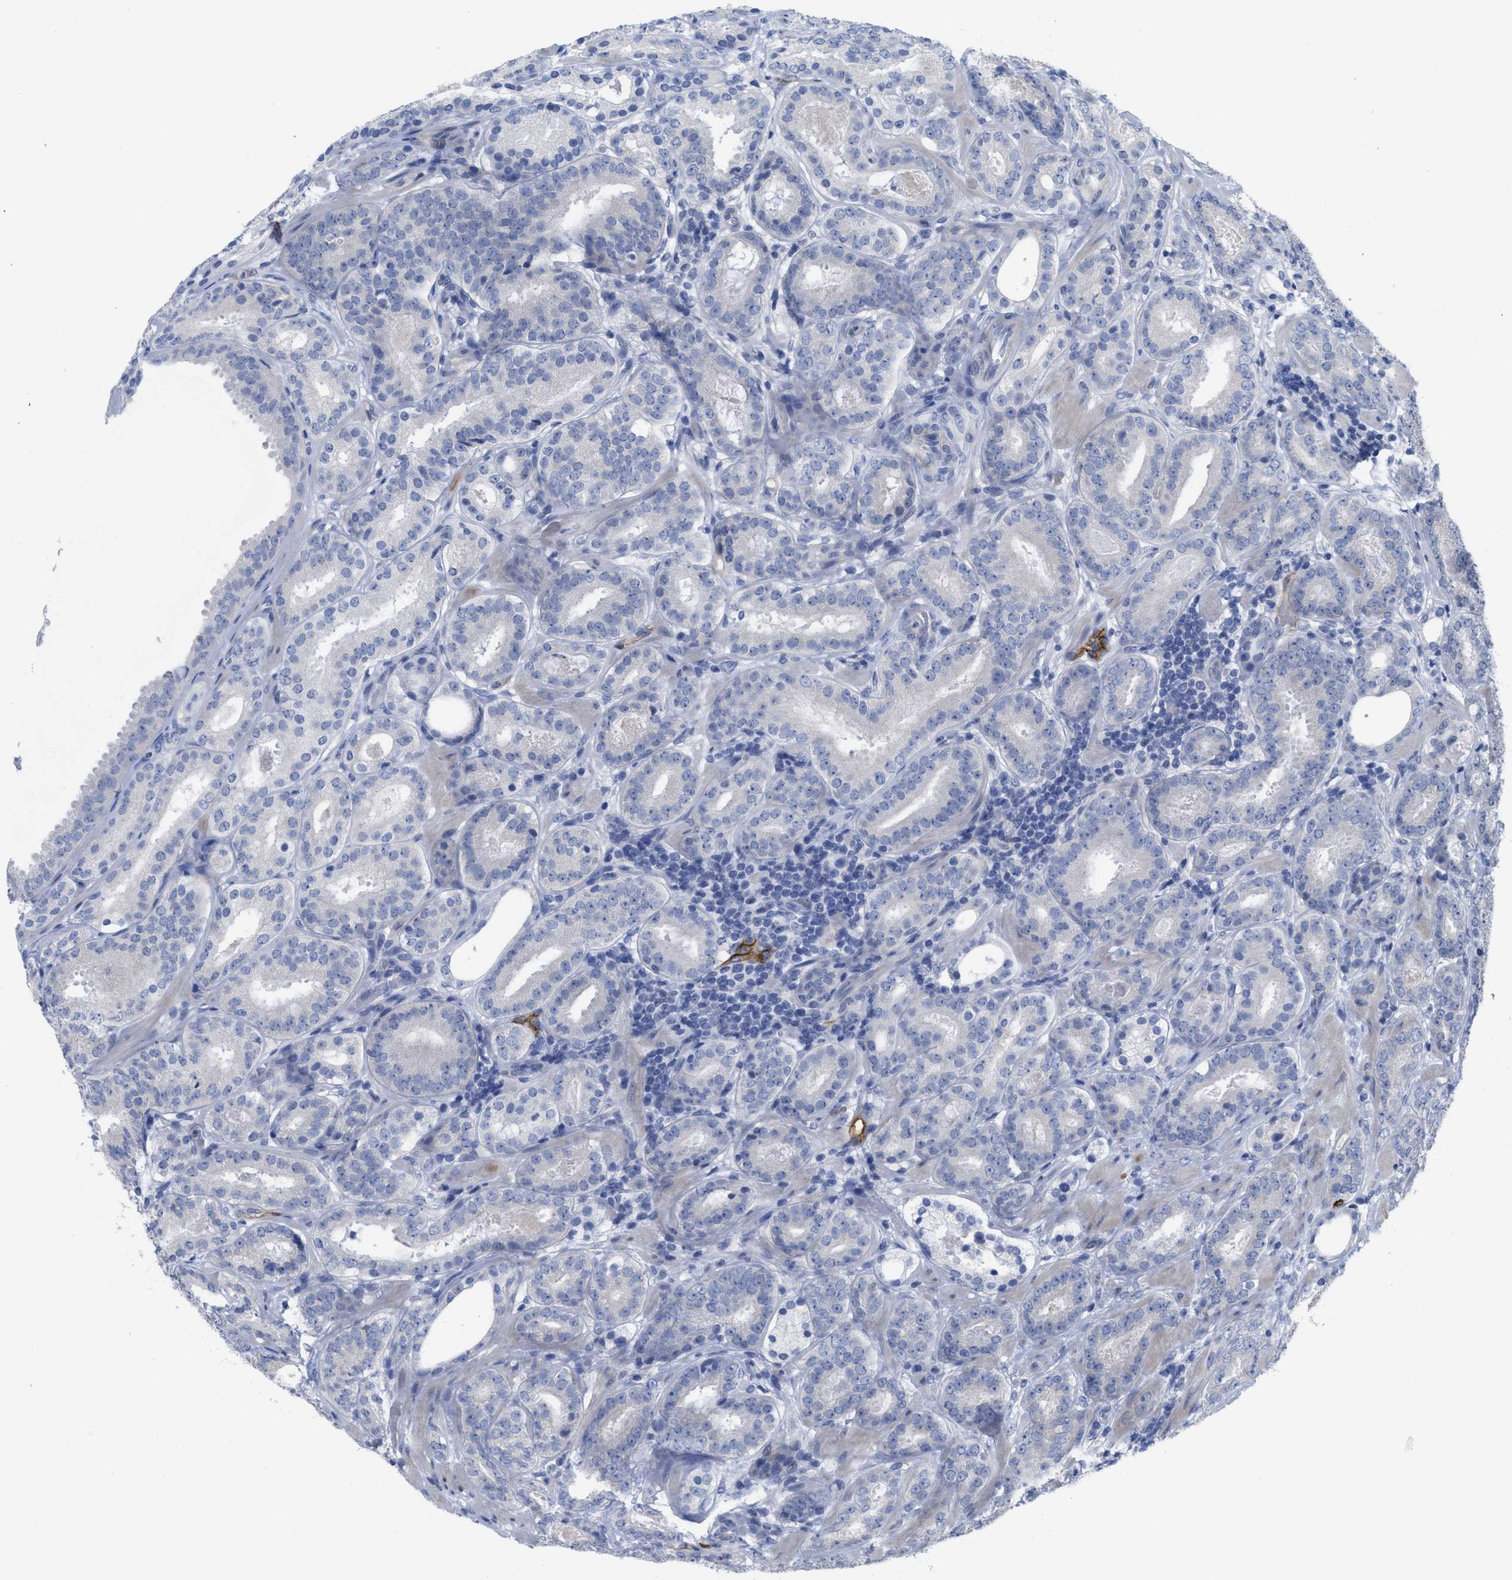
{"staining": {"intensity": "negative", "quantity": "none", "location": "none"}, "tissue": "prostate cancer", "cell_type": "Tumor cells", "image_type": "cancer", "snomed": [{"axis": "morphology", "description": "Adenocarcinoma, Low grade"}, {"axis": "topography", "description": "Prostate"}], "caption": "Immunohistochemistry (IHC) photomicrograph of human prostate cancer (adenocarcinoma (low-grade)) stained for a protein (brown), which exhibits no expression in tumor cells.", "gene": "ACKR1", "patient": {"sex": "male", "age": 69}}